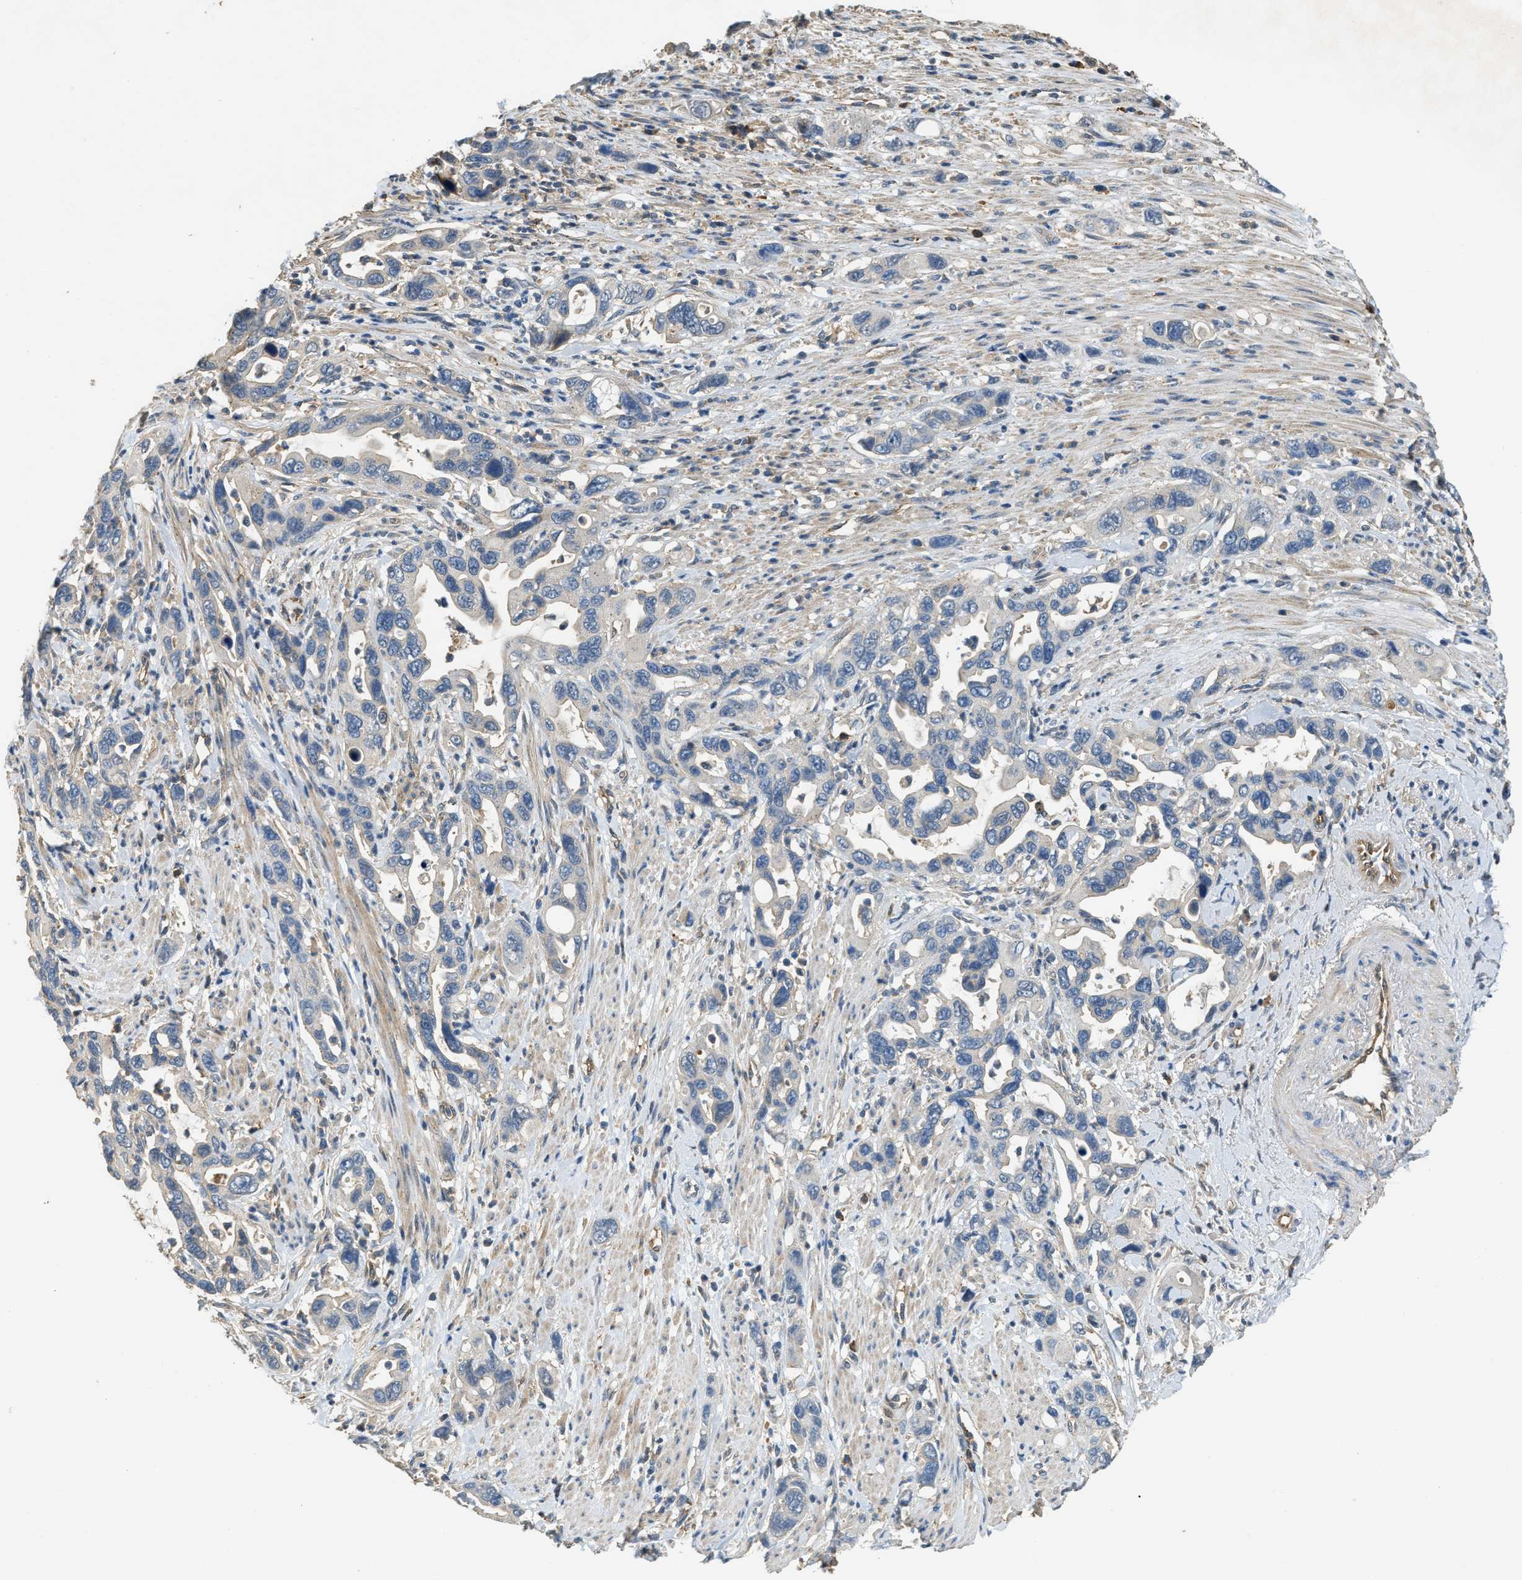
{"staining": {"intensity": "negative", "quantity": "none", "location": "none"}, "tissue": "pancreatic cancer", "cell_type": "Tumor cells", "image_type": "cancer", "snomed": [{"axis": "morphology", "description": "Adenocarcinoma, NOS"}, {"axis": "topography", "description": "Pancreas"}], "caption": "A photomicrograph of human pancreatic cancer is negative for staining in tumor cells. (Brightfield microscopy of DAB (3,3'-diaminobenzidine) immunohistochemistry at high magnification).", "gene": "CFLAR", "patient": {"sex": "female", "age": 70}}